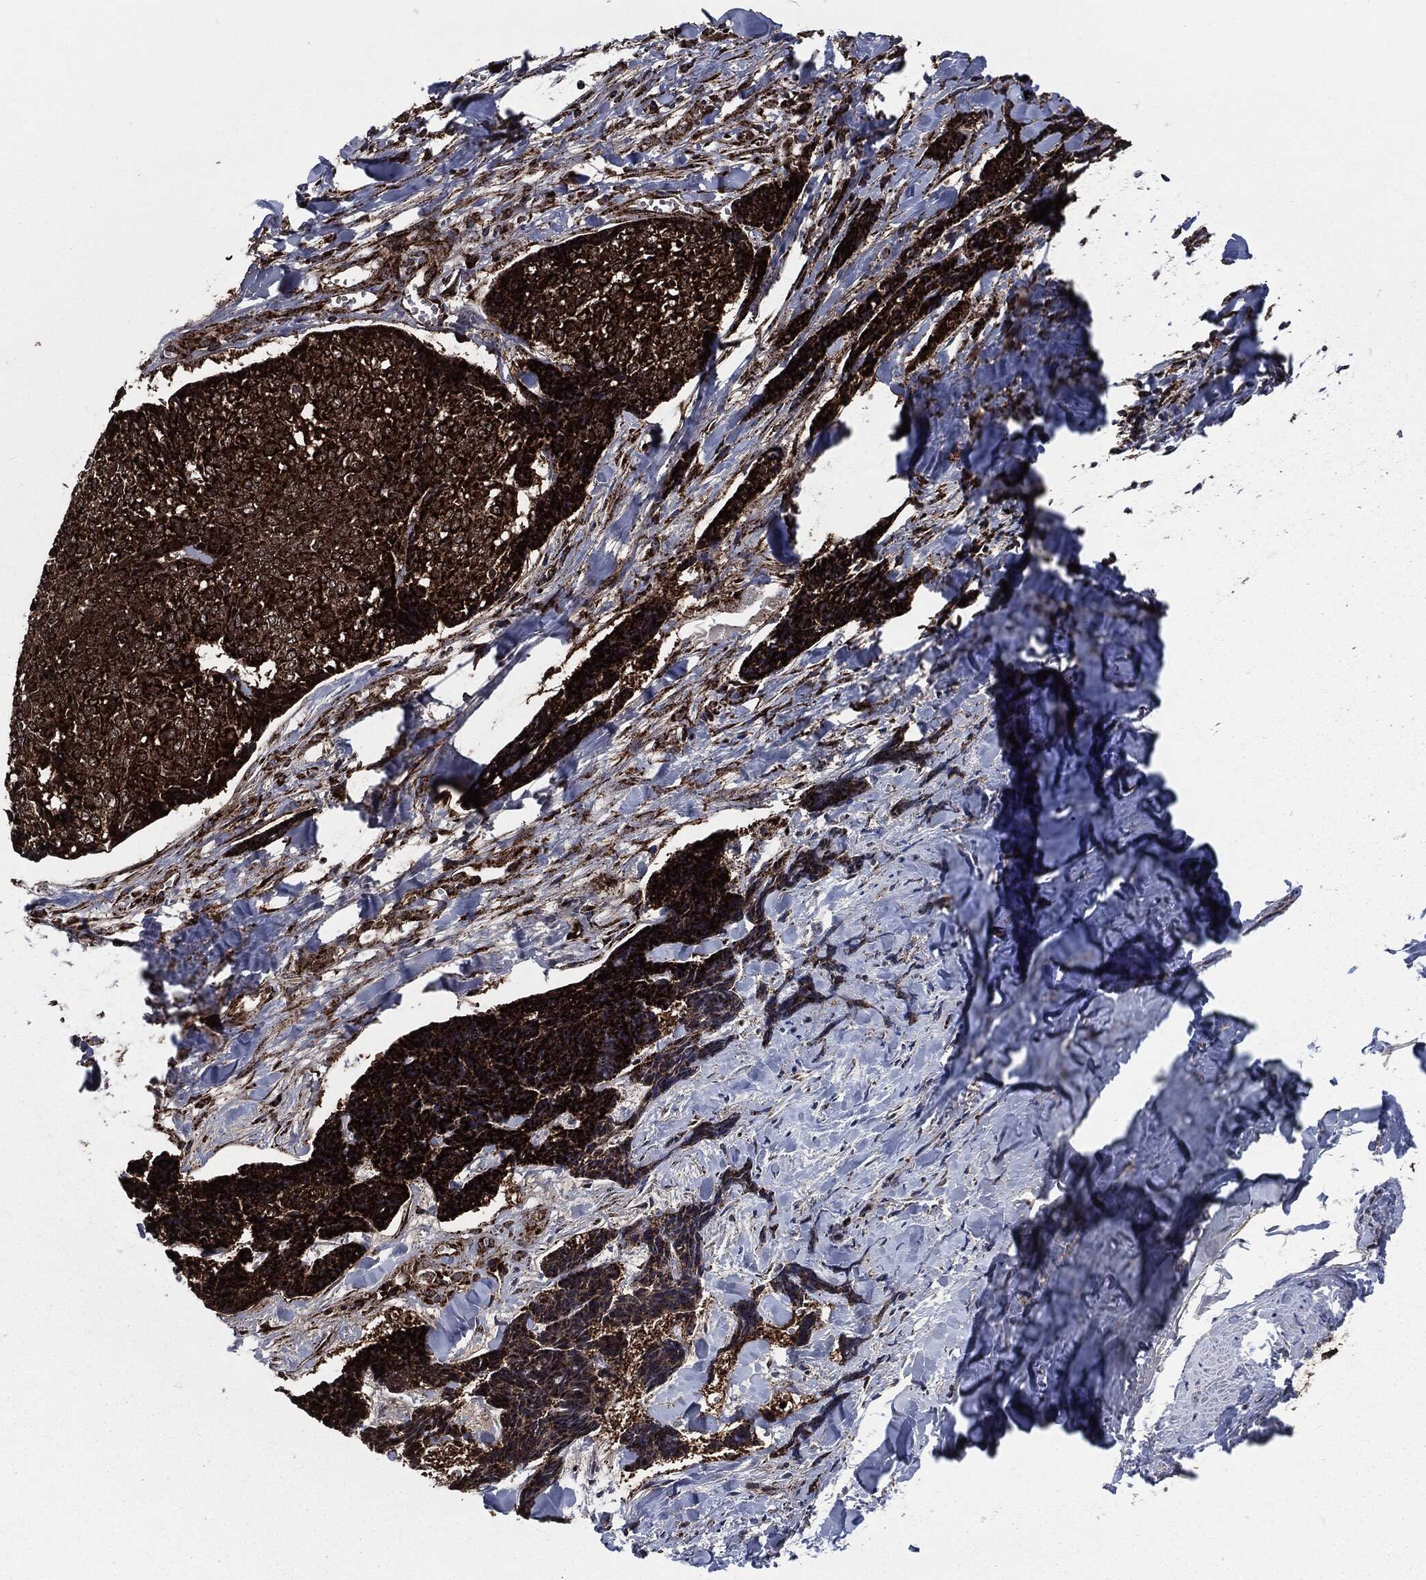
{"staining": {"intensity": "strong", "quantity": ">75%", "location": "cytoplasmic/membranous"}, "tissue": "skin cancer", "cell_type": "Tumor cells", "image_type": "cancer", "snomed": [{"axis": "morphology", "description": "Basal cell carcinoma"}, {"axis": "topography", "description": "Skin"}], "caption": "Strong cytoplasmic/membranous protein positivity is identified in approximately >75% of tumor cells in basal cell carcinoma (skin).", "gene": "FH", "patient": {"sex": "male", "age": 86}}